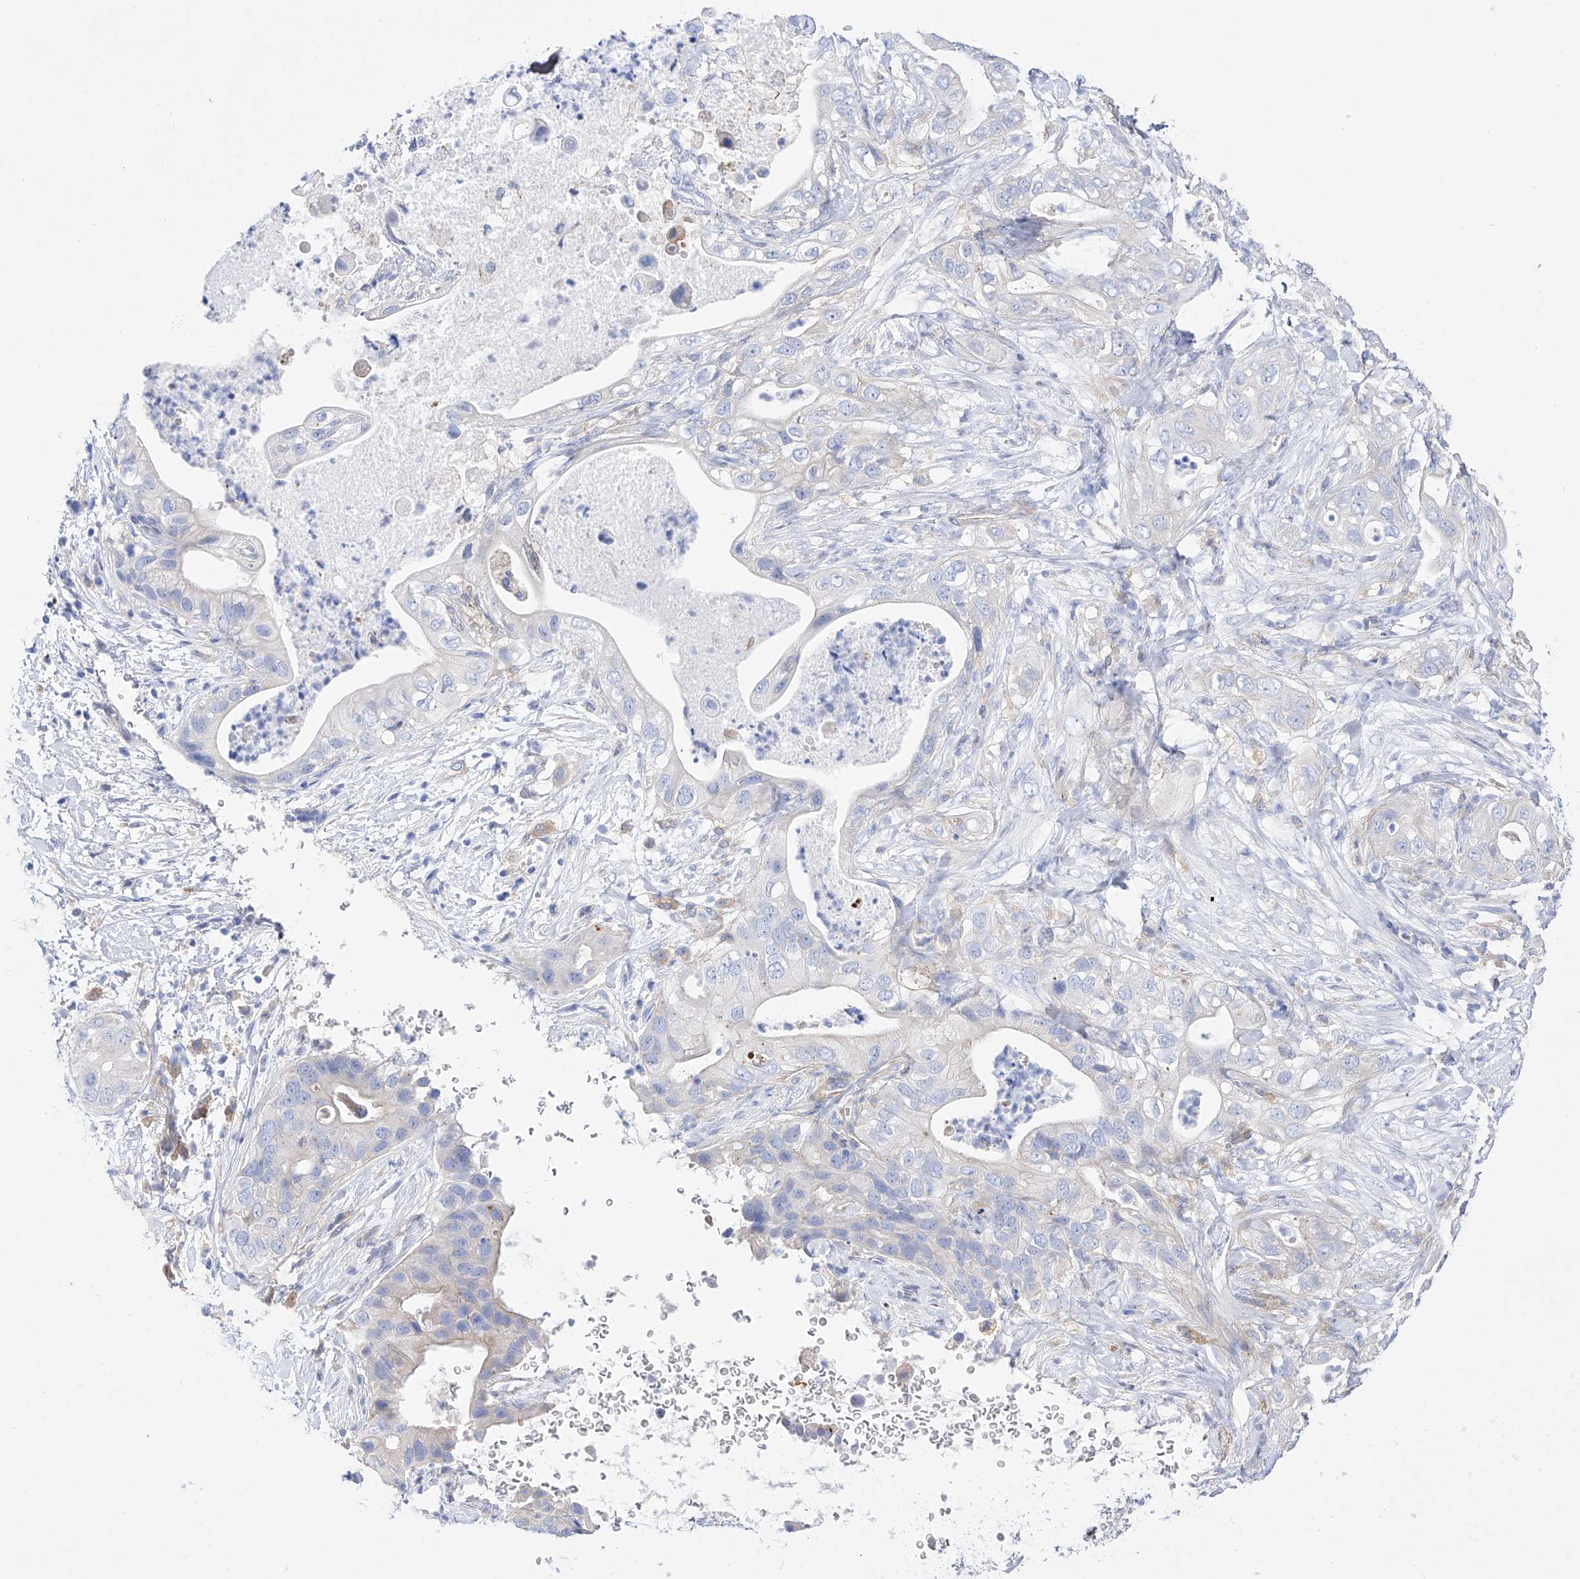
{"staining": {"intensity": "negative", "quantity": "none", "location": "none"}, "tissue": "pancreatic cancer", "cell_type": "Tumor cells", "image_type": "cancer", "snomed": [{"axis": "morphology", "description": "Adenocarcinoma, NOS"}, {"axis": "topography", "description": "Pancreas"}], "caption": "IHC histopathology image of human adenocarcinoma (pancreatic) stained for a protein (brown), which demonstrates no expression in tumor cells. The staining is performed using DAB (3,3'-diaminobenzidine) brown chromogen with nuclei counter-stained in using hematoxylin.", "gene": "ZNF653", "patient": {"sex": "female", "age": 78}}